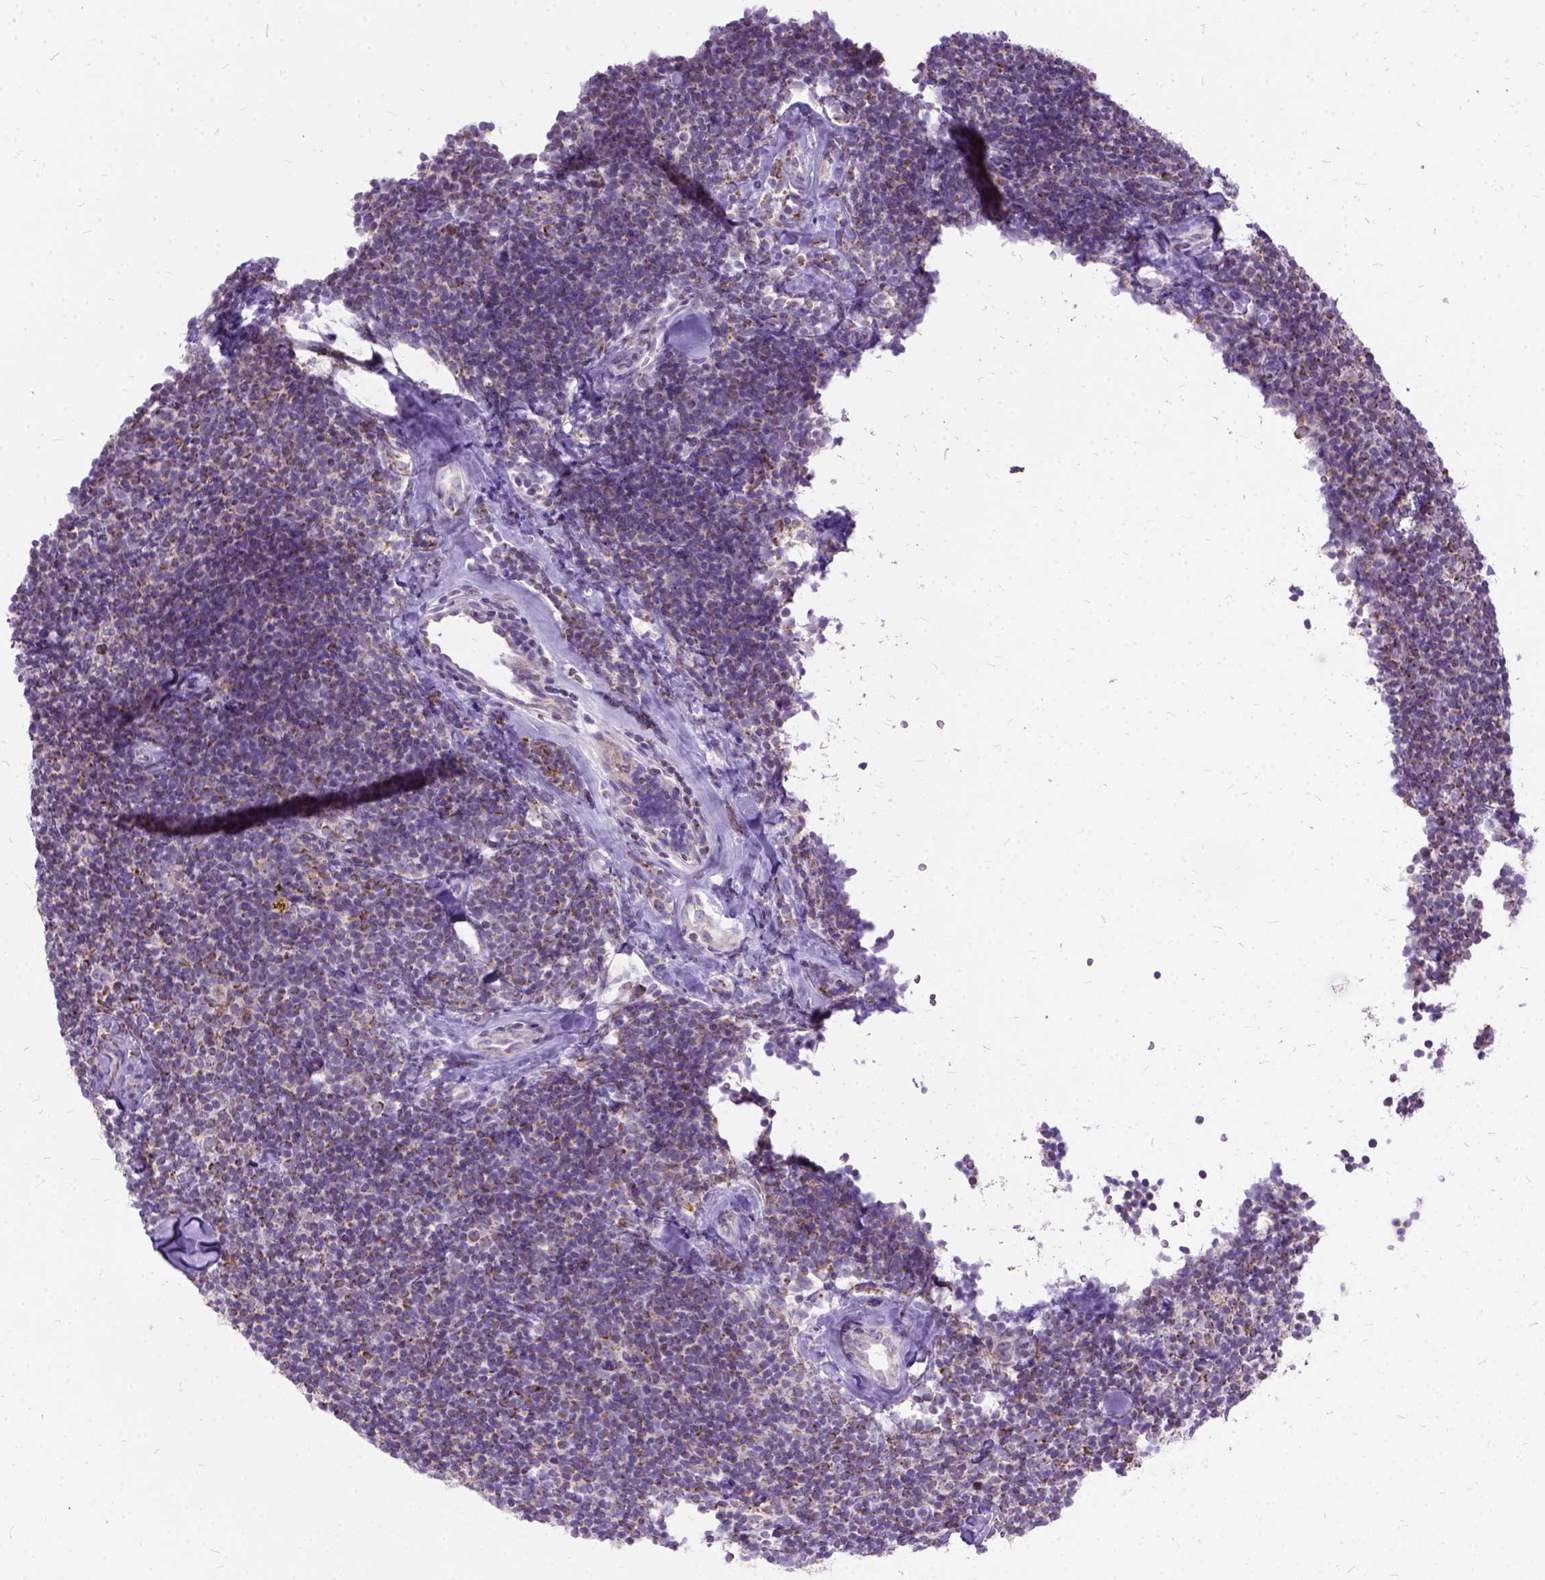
{"staining": {"intensity": "negative", "quantity": "none", "location": "none"}, "tissue": "lymphoma", "cell_type": "Tumor cells", "image_type": "cancer", "snomed": [{"axis": "morphology", "description": "Malignant lymphoma, non-Hodgkin's type, Low grade"}, {"axis": "topography", "description": "Lymph node"}], "caption": "An image of human low-grade malignant lymphoma, non-Hodgkin's type is negative for staining in tumor cells. (DAB immunohistochemistry (IHC), high magnification).", "gene": "CTAG2", "patient": {"sex": "female", "age": 56}}